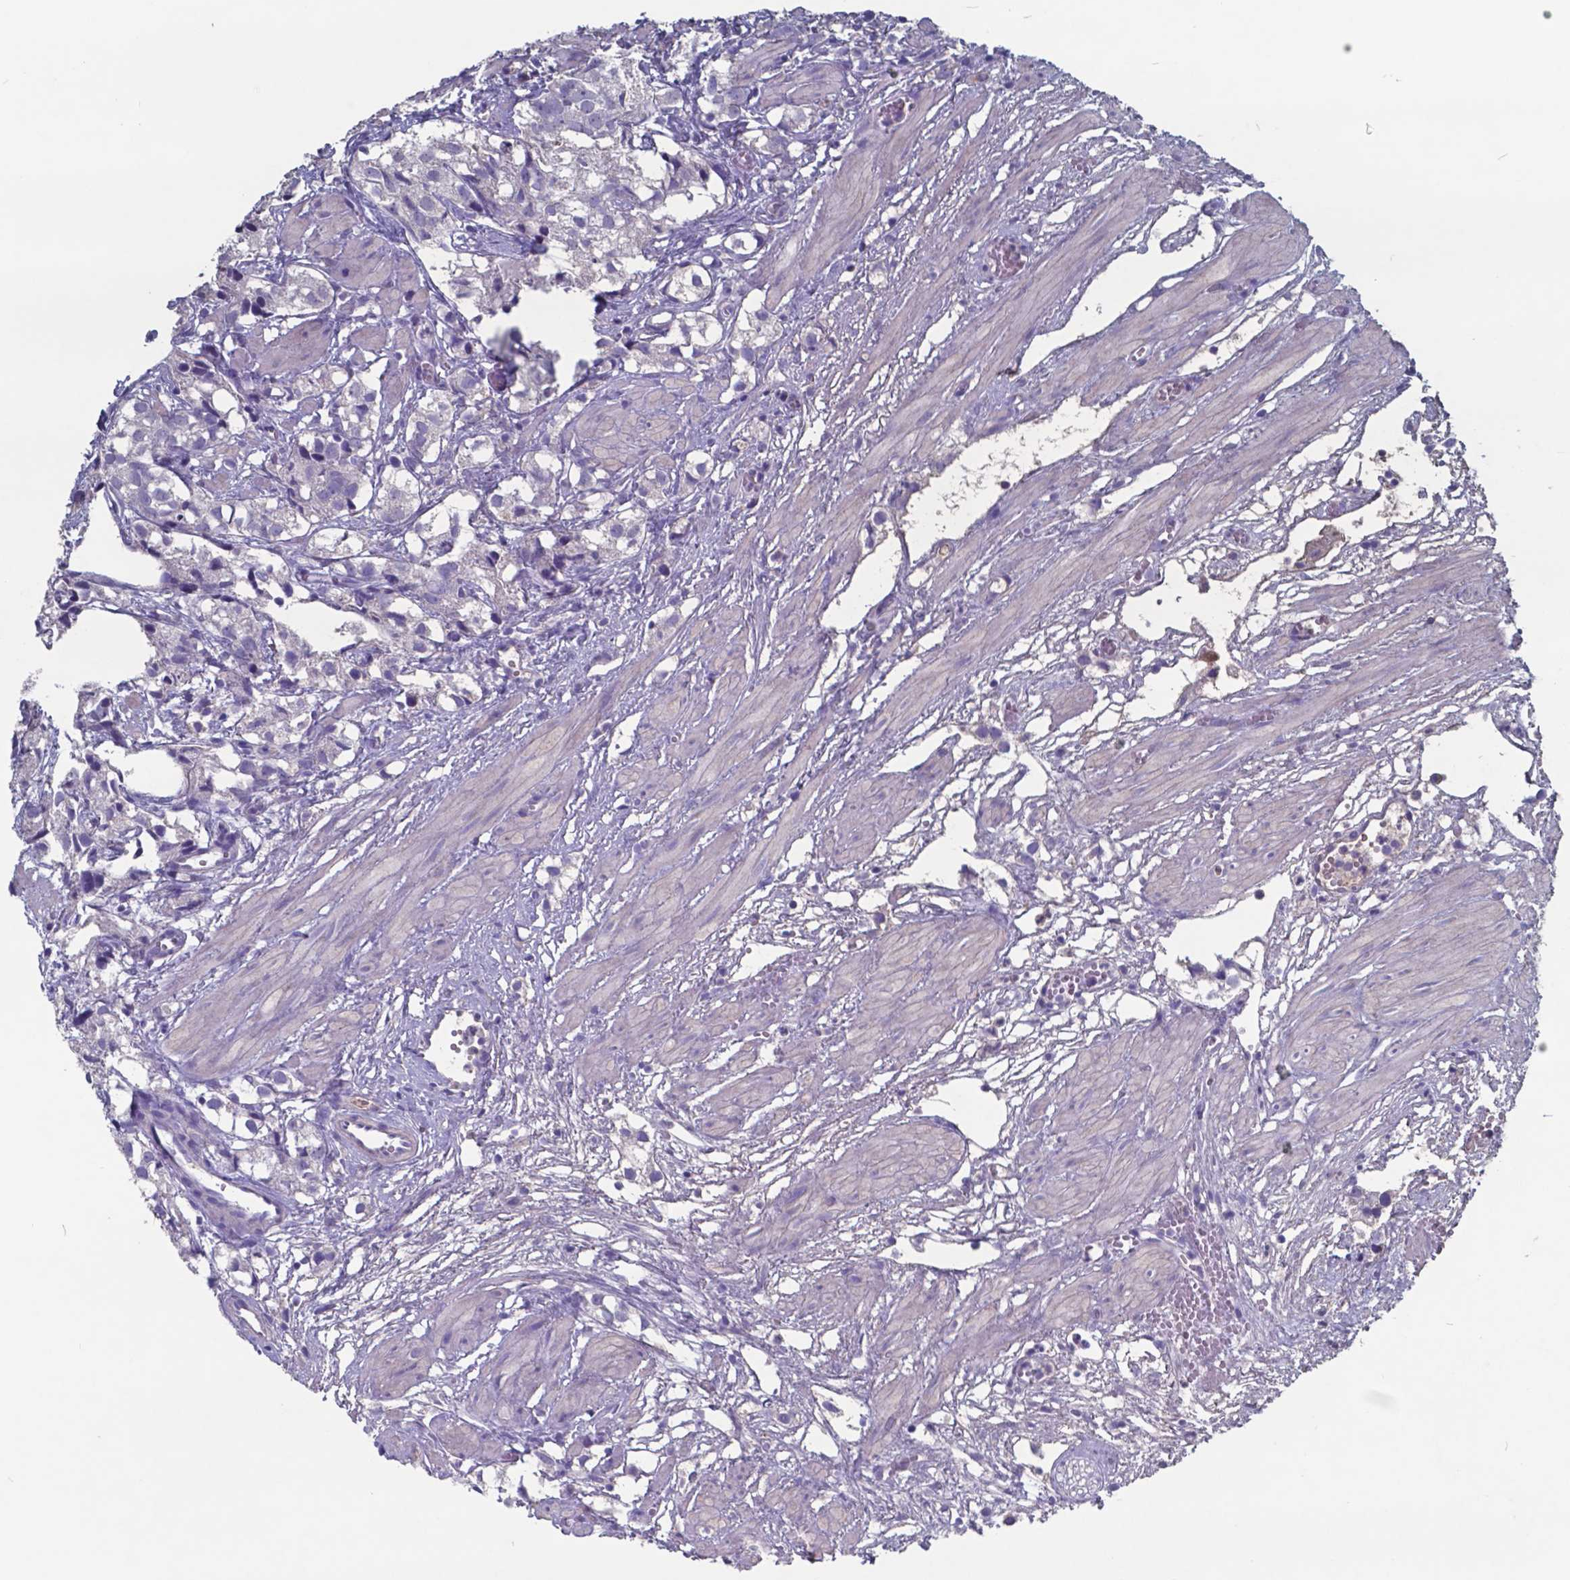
{"staining": {"intensity": "negative", "quantity": "none", "location": "none"}, "tissue": "prostate cancer", "cell_type": "Tumor cells", "image_type": "cancer", "snomed": [{"axis": "morphology", "description": "Adenocarcinoma, High grade"}, {"axis": "topography", "description": "Prostate"}], "caption": "The image displays no significant positivity in tumor cells of prostate adenocarcinoma (high-grade).", "gene": "TTR", "patient": {"sex": "male", "age": 68}}